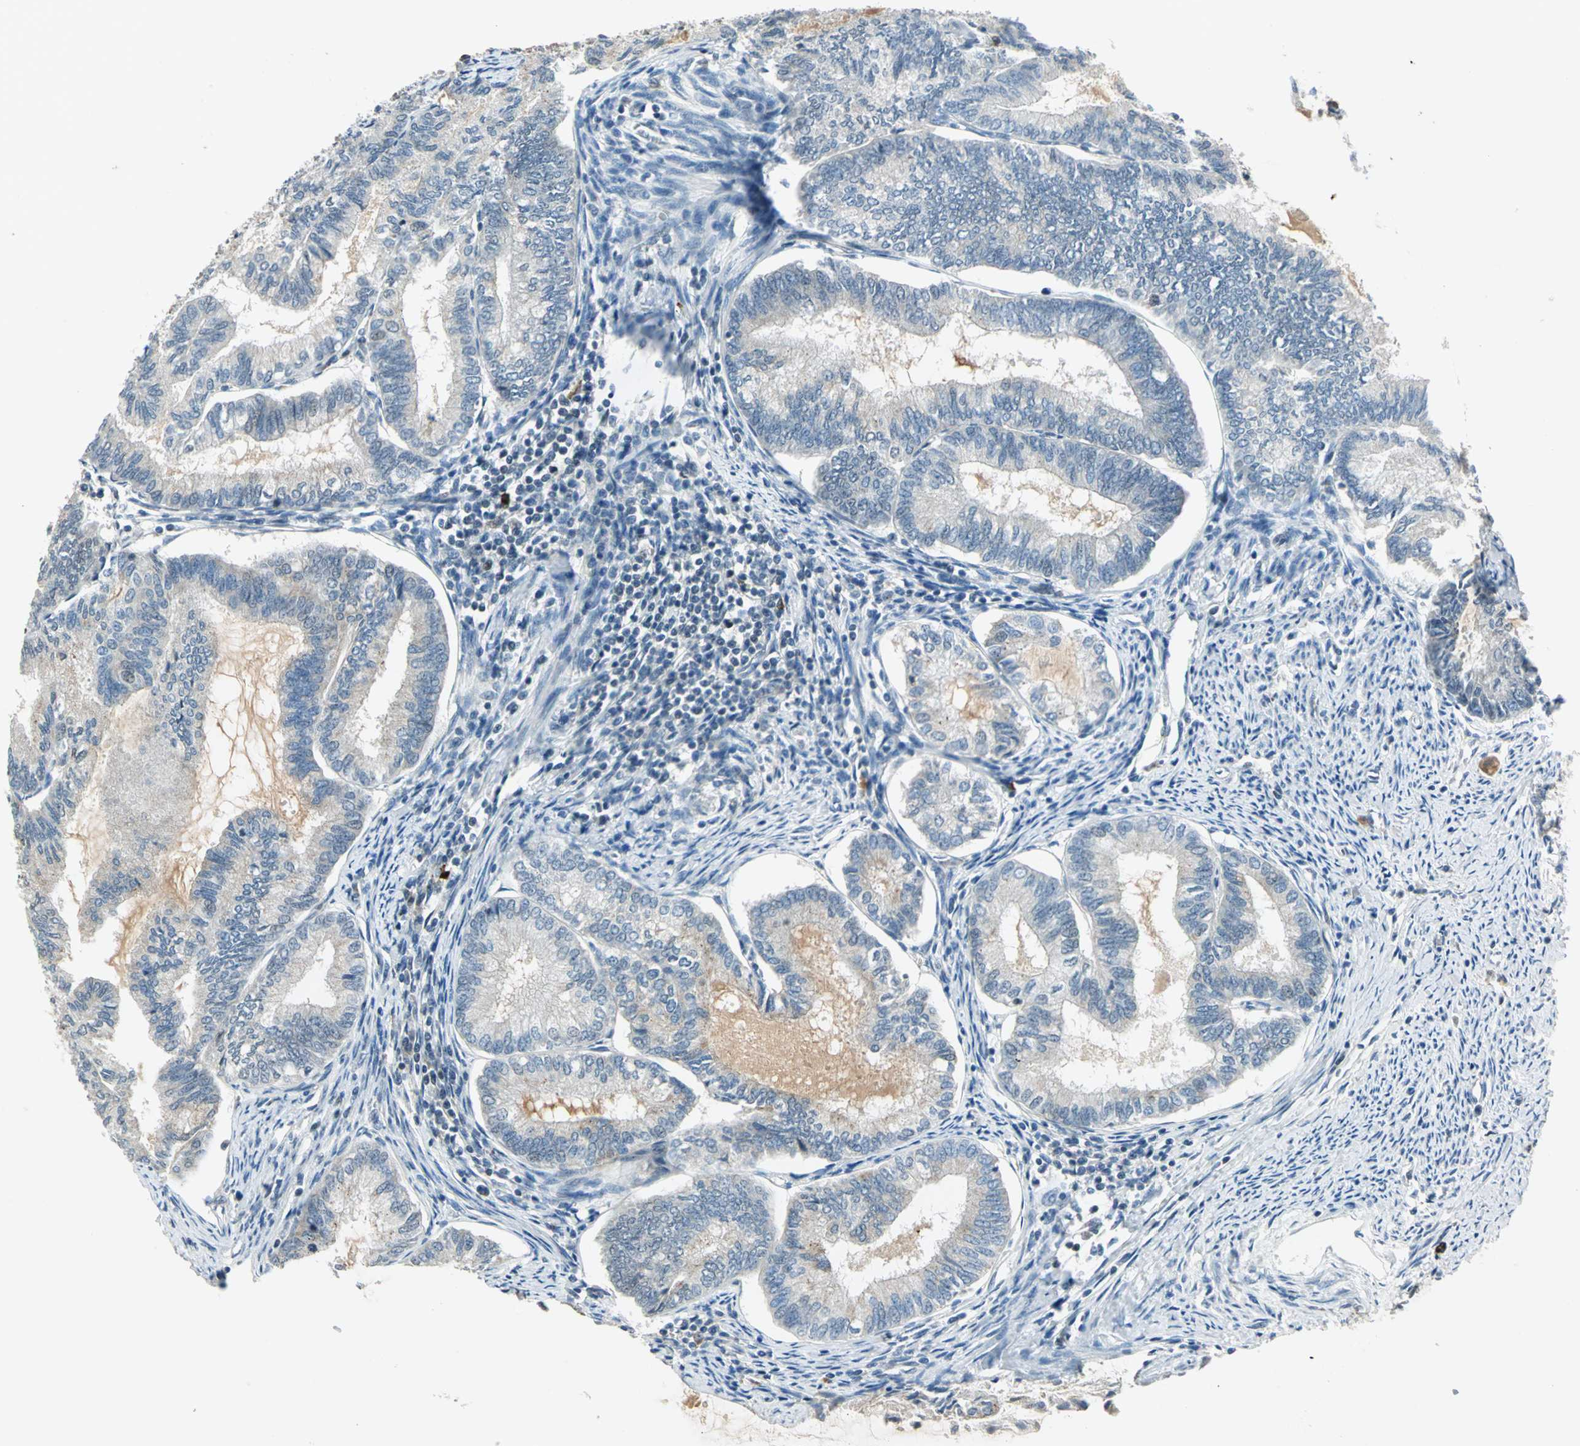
{"staining": {"intensity": "negative", "quantity": "none", "location": "none"}, "tissue": "endometrial cancer", "cell_type": "Tumor cells", "image_type": "cancer", "snomed": [{"axis": "morphology", "description": "Adenocarcinoma, NOS"}, {"axis": "topography", "description": "Endometrium"}], "caption": "The immunohistochemistry (IHC) image has no significant positivity in tumor cells of endometrial cancer tissue.", "gene": "RAD17", "patient": {"sex": "female", "age": 86}}